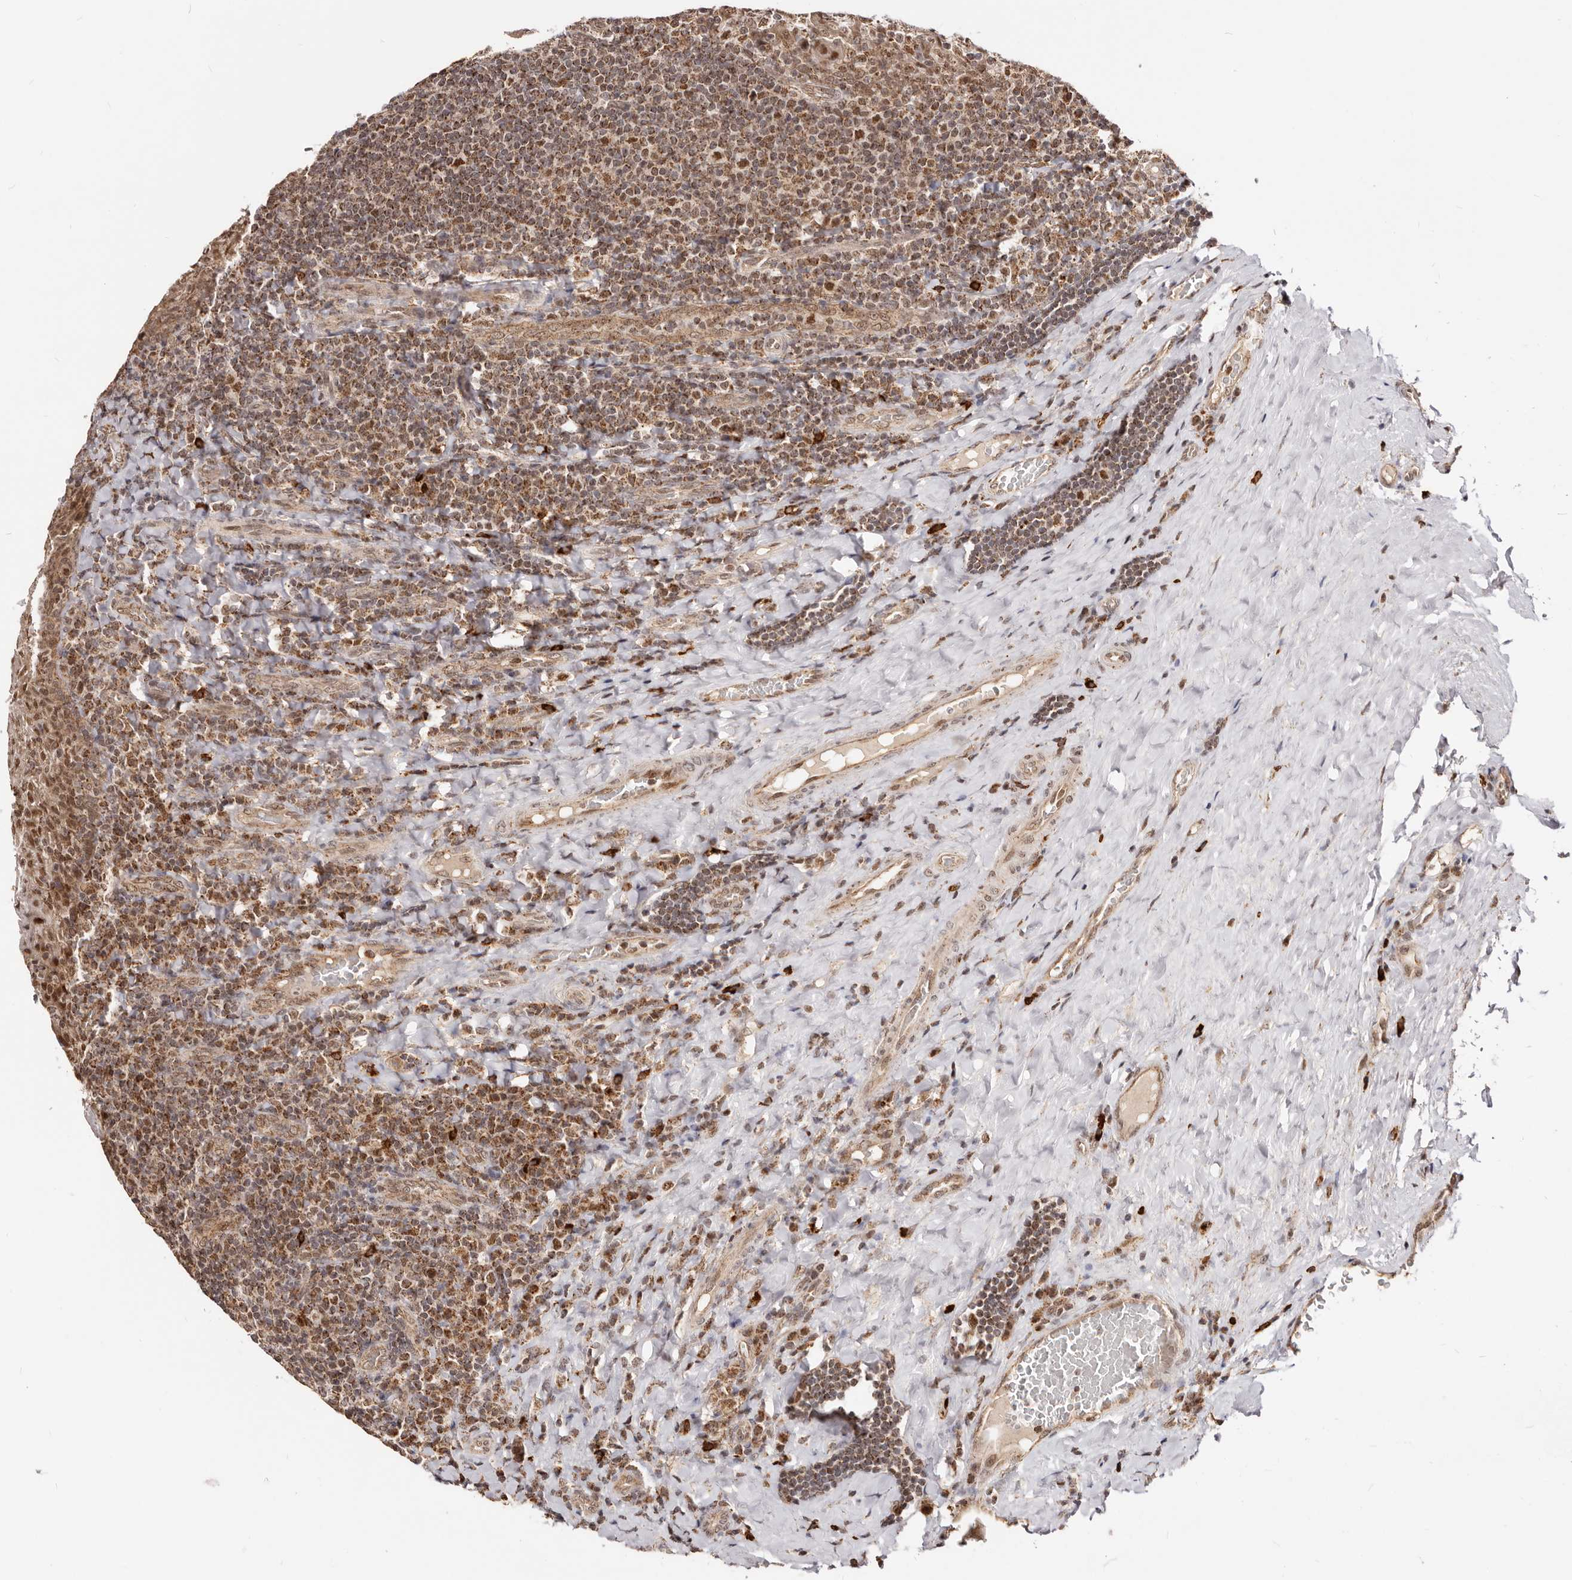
{"staining": {"intensity": "moderate", "quantity": ">75%", "location": "cytoplasmic/membranous,nuclear"}, "tissue": "tonsil", "cell_type": "Germinal center cells", "image_type": "normal", "snomed": [{"axis": "morphology", "description": "Normal tissue, NOS"}, {"axis": "topography", "description": "Tonsil"}], "caption": "Tonsil stained with a brown dye demonstrates moderate cytoplasmic/membranous,nuclear positive positivity in about >75% of germinal center cells.", "gene": "SEC14L1", "patient": {"sex": "male", "age": 17}}